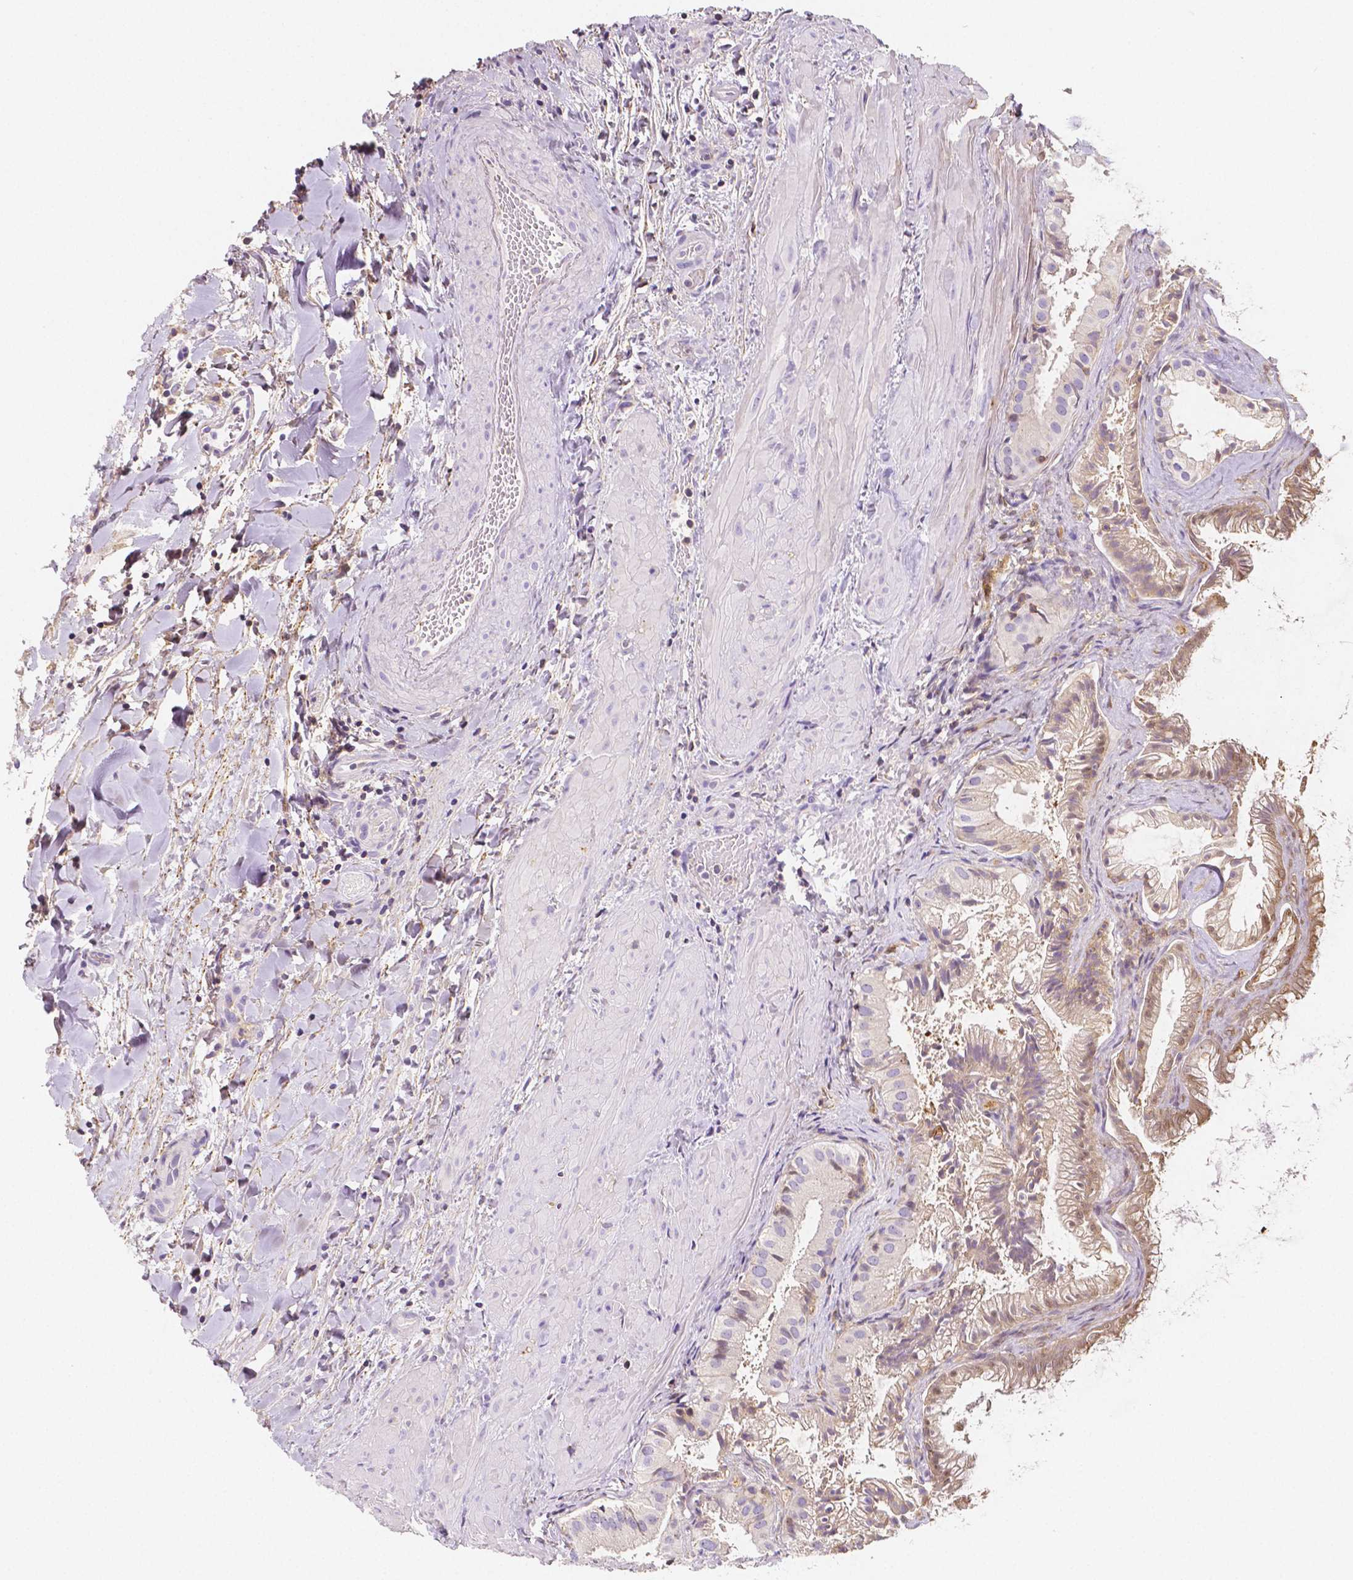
{"staining": {"intensity": "weak", "quantity": "<25%", "location": "cytoplasmic/membranous"}, "tissue": "gallbladder", "cell_type": "Glandular cells", "image_type": "normal", "snomed": [{"axis": "morphology", "description": "Normal tissue, NOS"}, {"axis": "topography", "description": "Gallbladder"}], "caption": "Glandular cells are negative for brown protein staining in normal gallbladder. (Immunohistochemistry, brightfield microscopy, high magnification).", "gene": "GABRD", "patient": {"sex": "male", "age": 70}}